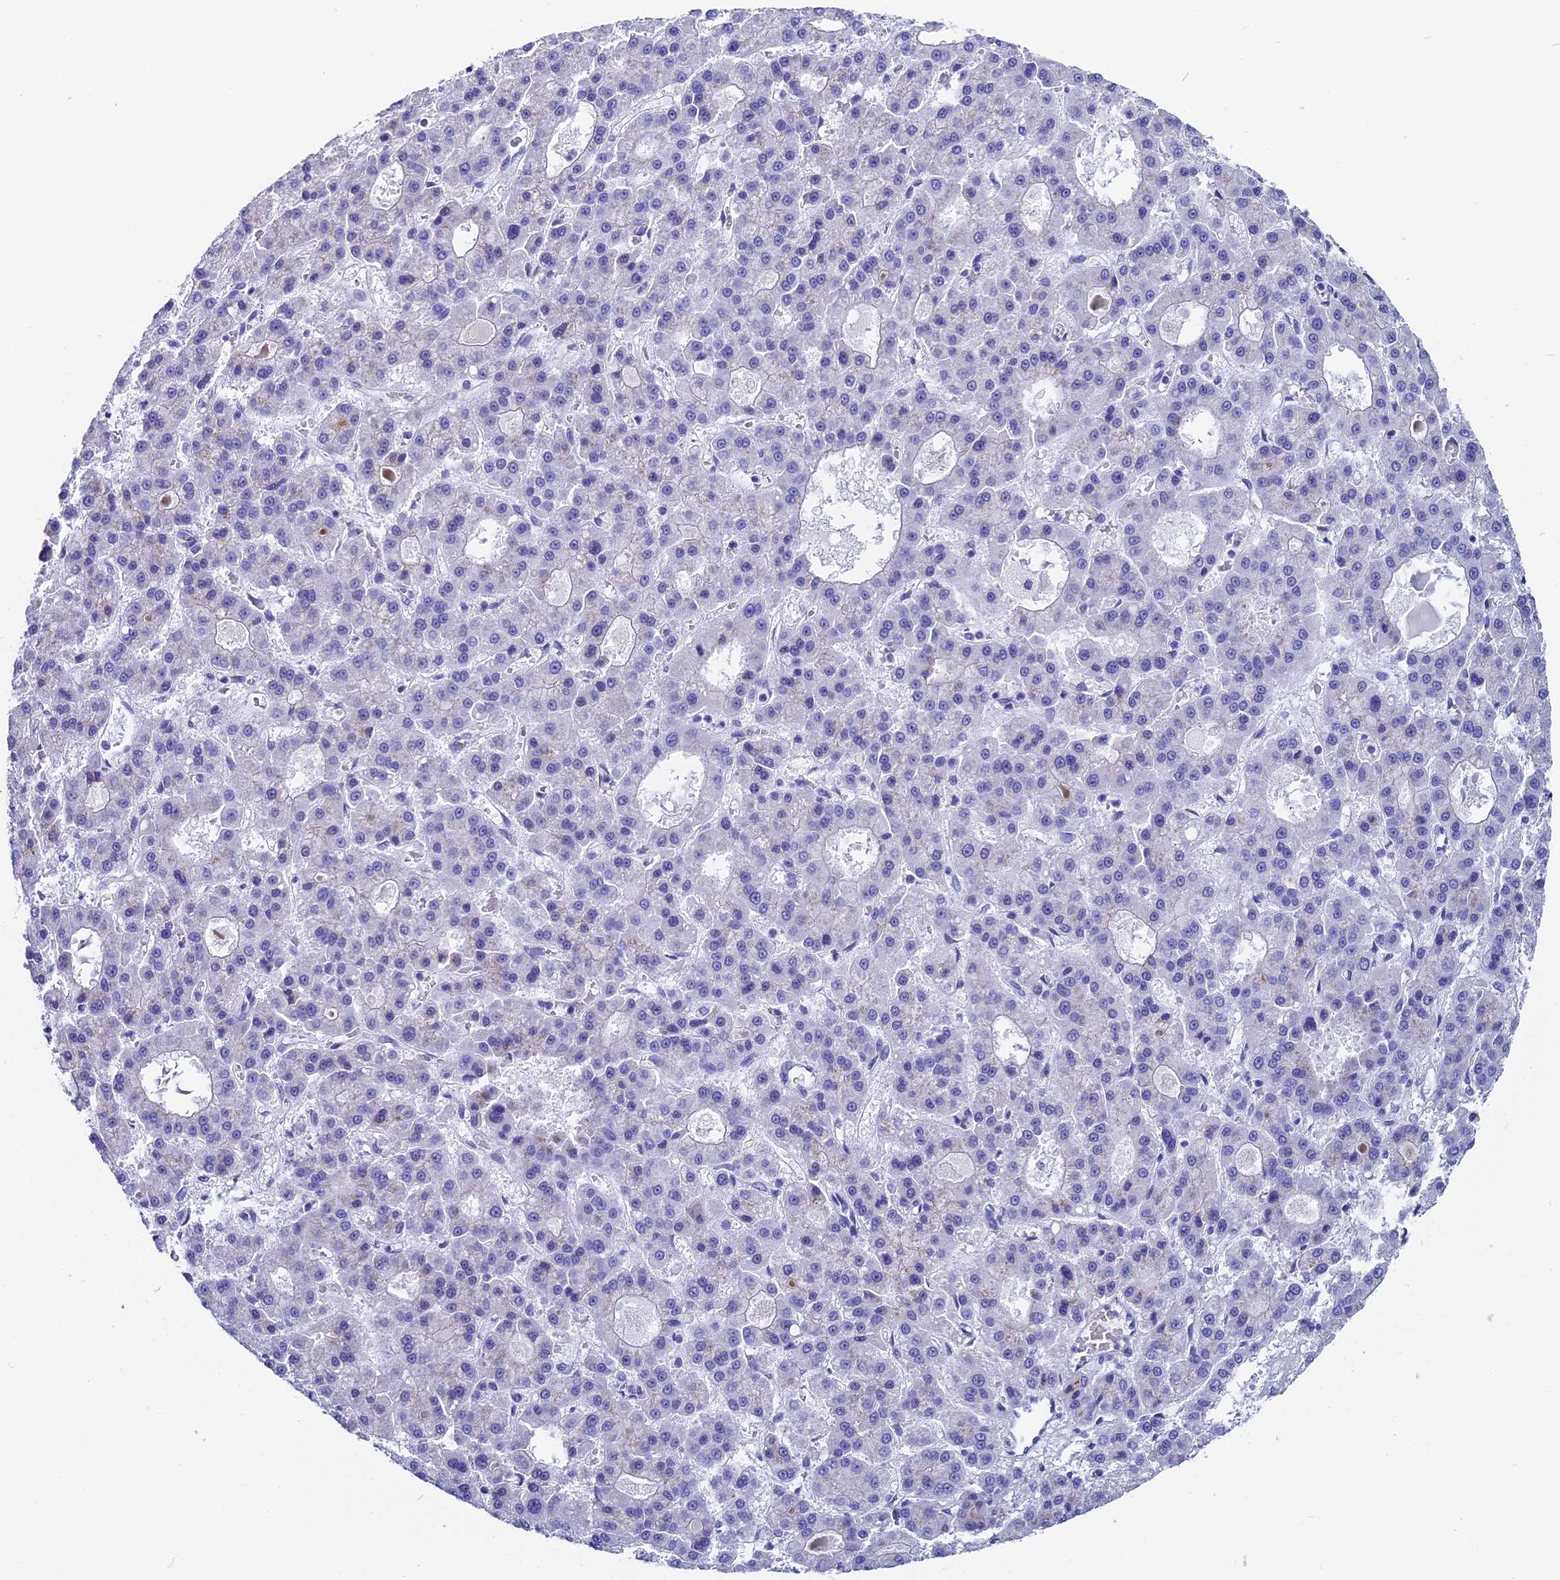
{"staining": {"intensity": "negative", "quantity": "none", "location": "none"}, "tissue": "liver cancer", "cell_type": "Tumor cells", "image_type": "cancer", "snomed": [{"axis": "morphology", "description": "Carcinoma, Hepatocellular, NOS"}, {"axis": "topography", "description": "Liver"}], "caption": "The histopathology image reveals no significant staining in tumor cells of liver hepatocellular carcinoma.", "gene": "AP3B2", "patient": {"sex": "male", "age": 70}}